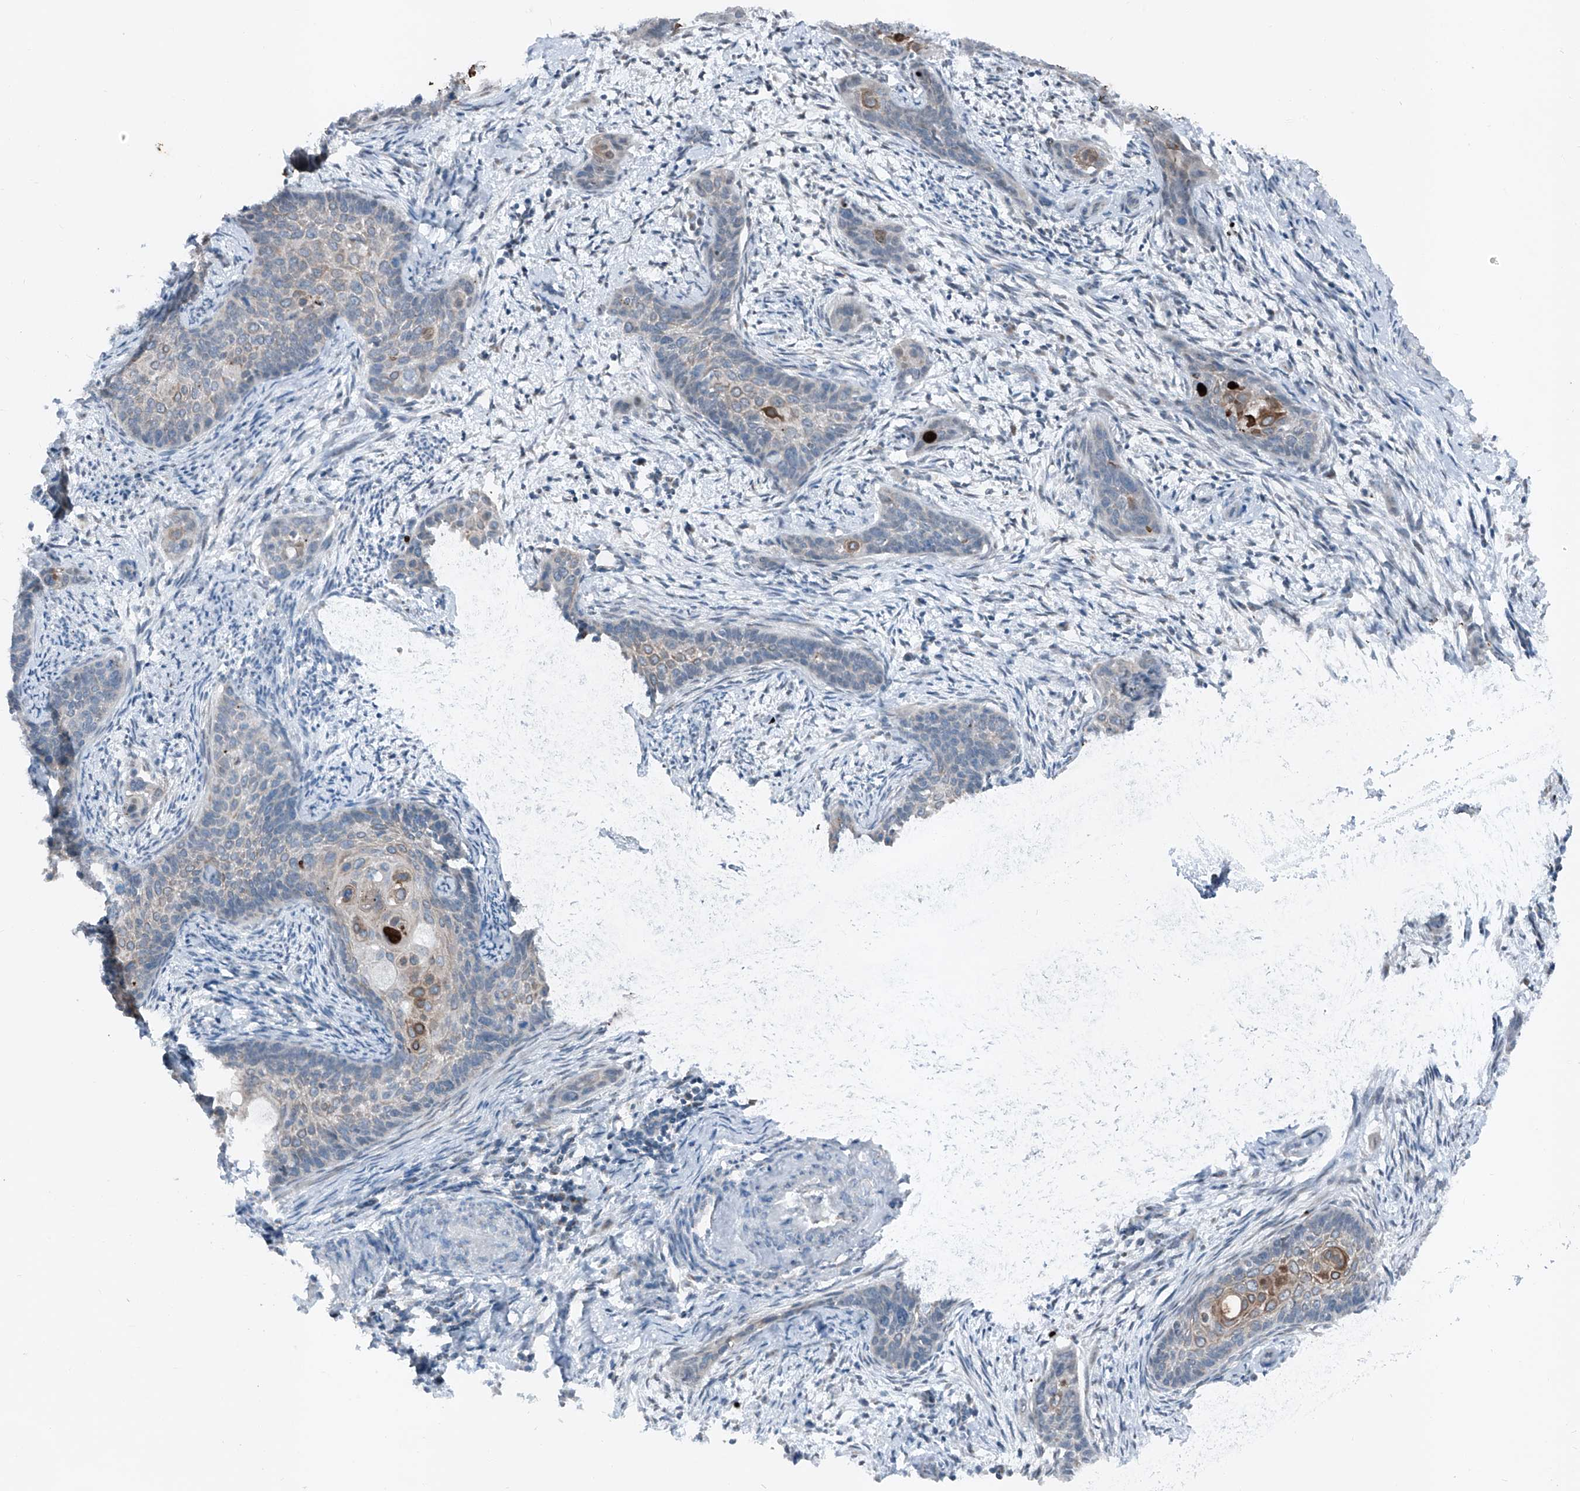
{"staining": {"intensity": "negative", "quantity": "none", "location": "none"}, "tissue": "cervical cancer", "cell_type": "Tumor cells", "image_type": "cancer", "snomed": [{"axis": "morphology", "description": "Squamous cell carcinoma, NOS"}, {"axis": "topography", "description": "Cervix"}], "caption": "There is no significant positivity in tumor cells of cervical cancer. (DAB immunohistochemistry with hematoxylin counter stain).", "gene": "DYRK1B", "patient": {"sex": "female", "age": 33}}